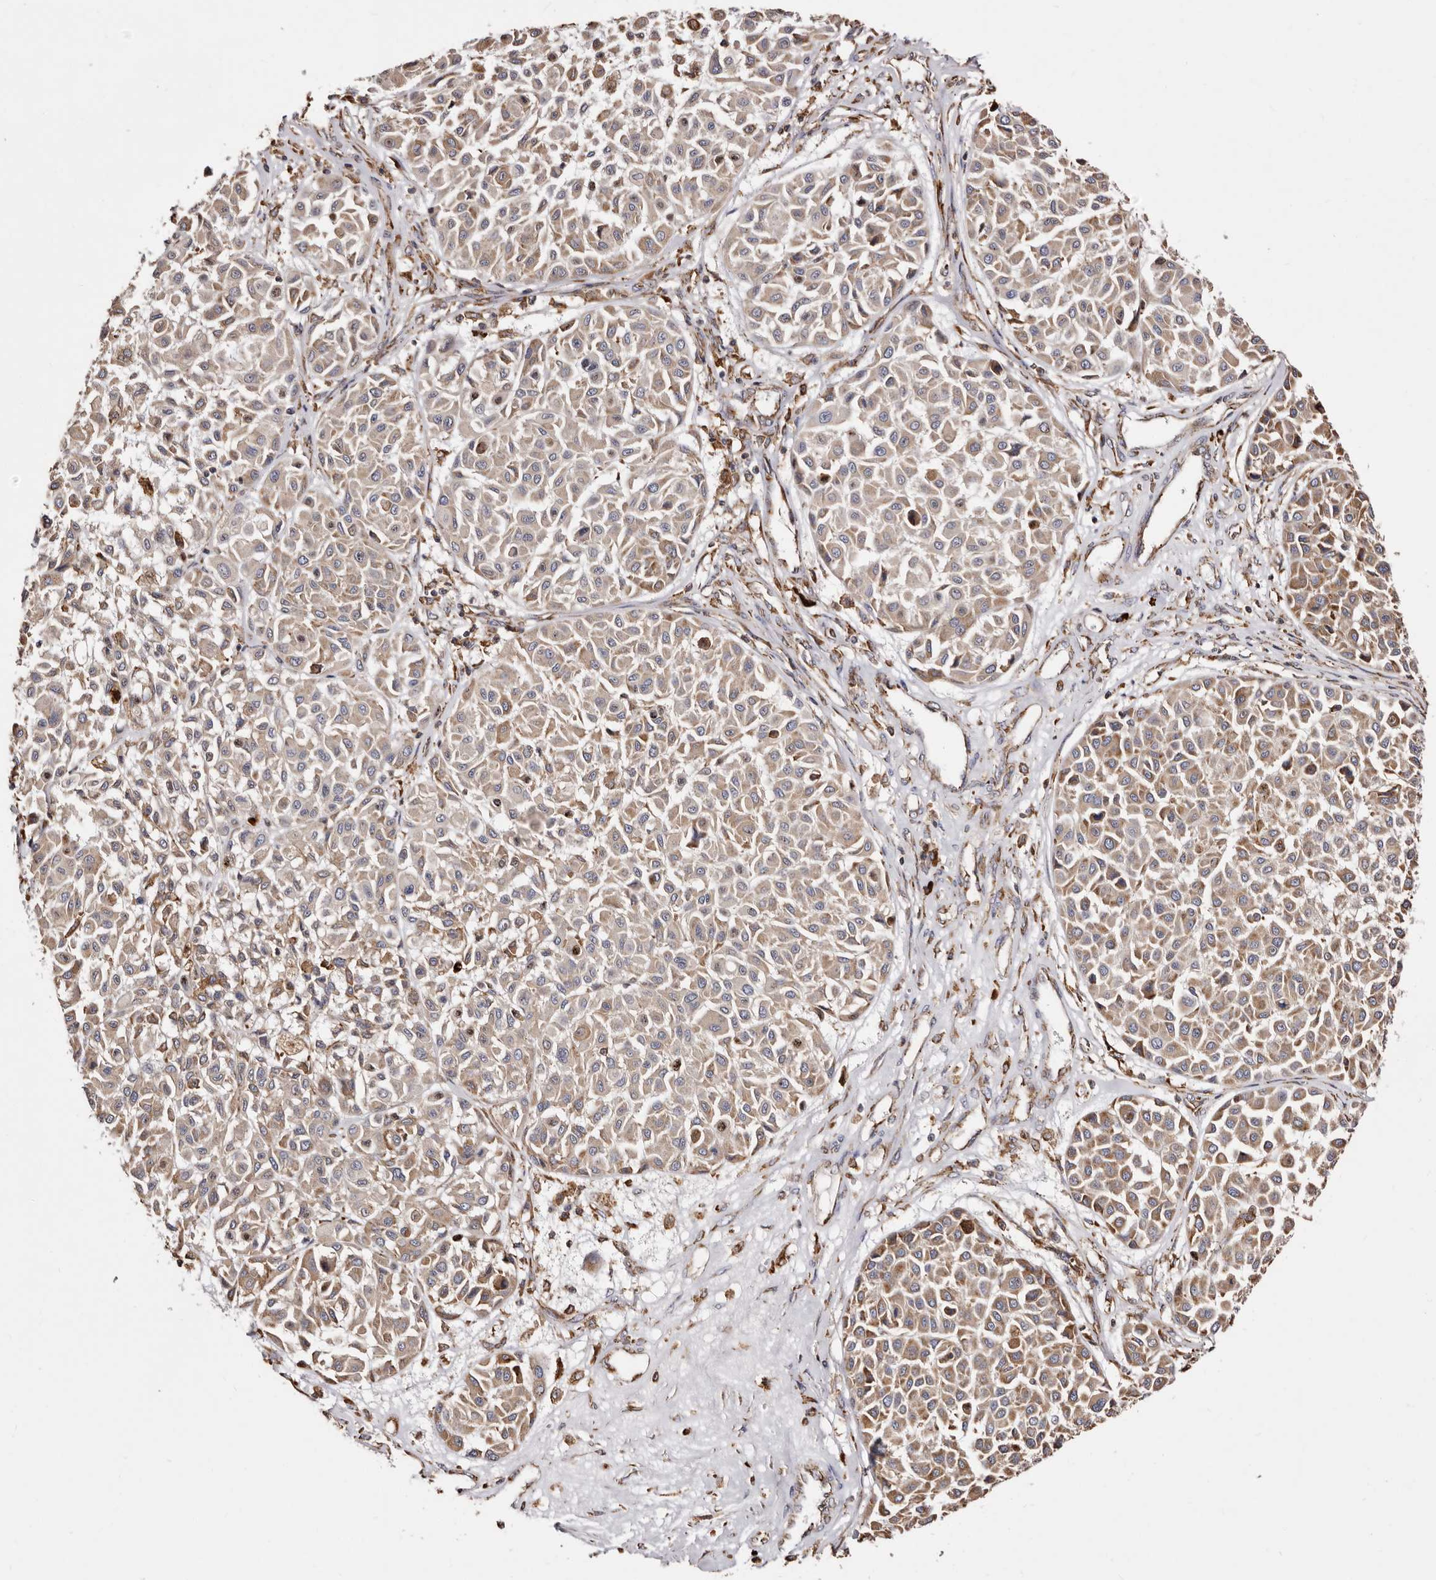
{"staining": {"intensity": "moderate", "quantity": ">75%", "location": "cytoplasmic/membranous"}, "tissue": "melanoma", "cell_type": "Tumor cells", "image_type": "cancer", "snomed": [{"axis": "morphology", "description": "Malignant melanoma, Metastatic site"}, {"axis": "topography", "description": "Soft tissue"}], "caption": "The photomicrograph shows a brown stain indicating the presence of a protein in the cytoplasmic/membranous of tumor cells in malignant melanoma (metastatic site). The staining is performed using DAB (3,3'-diaminobenzidine) brown chromogen to label protein expression. The nuclei are counter-stained blue using hematoxylin.", "gene": "ACBD6", "patient": {"sex": "male", "age": 41}}